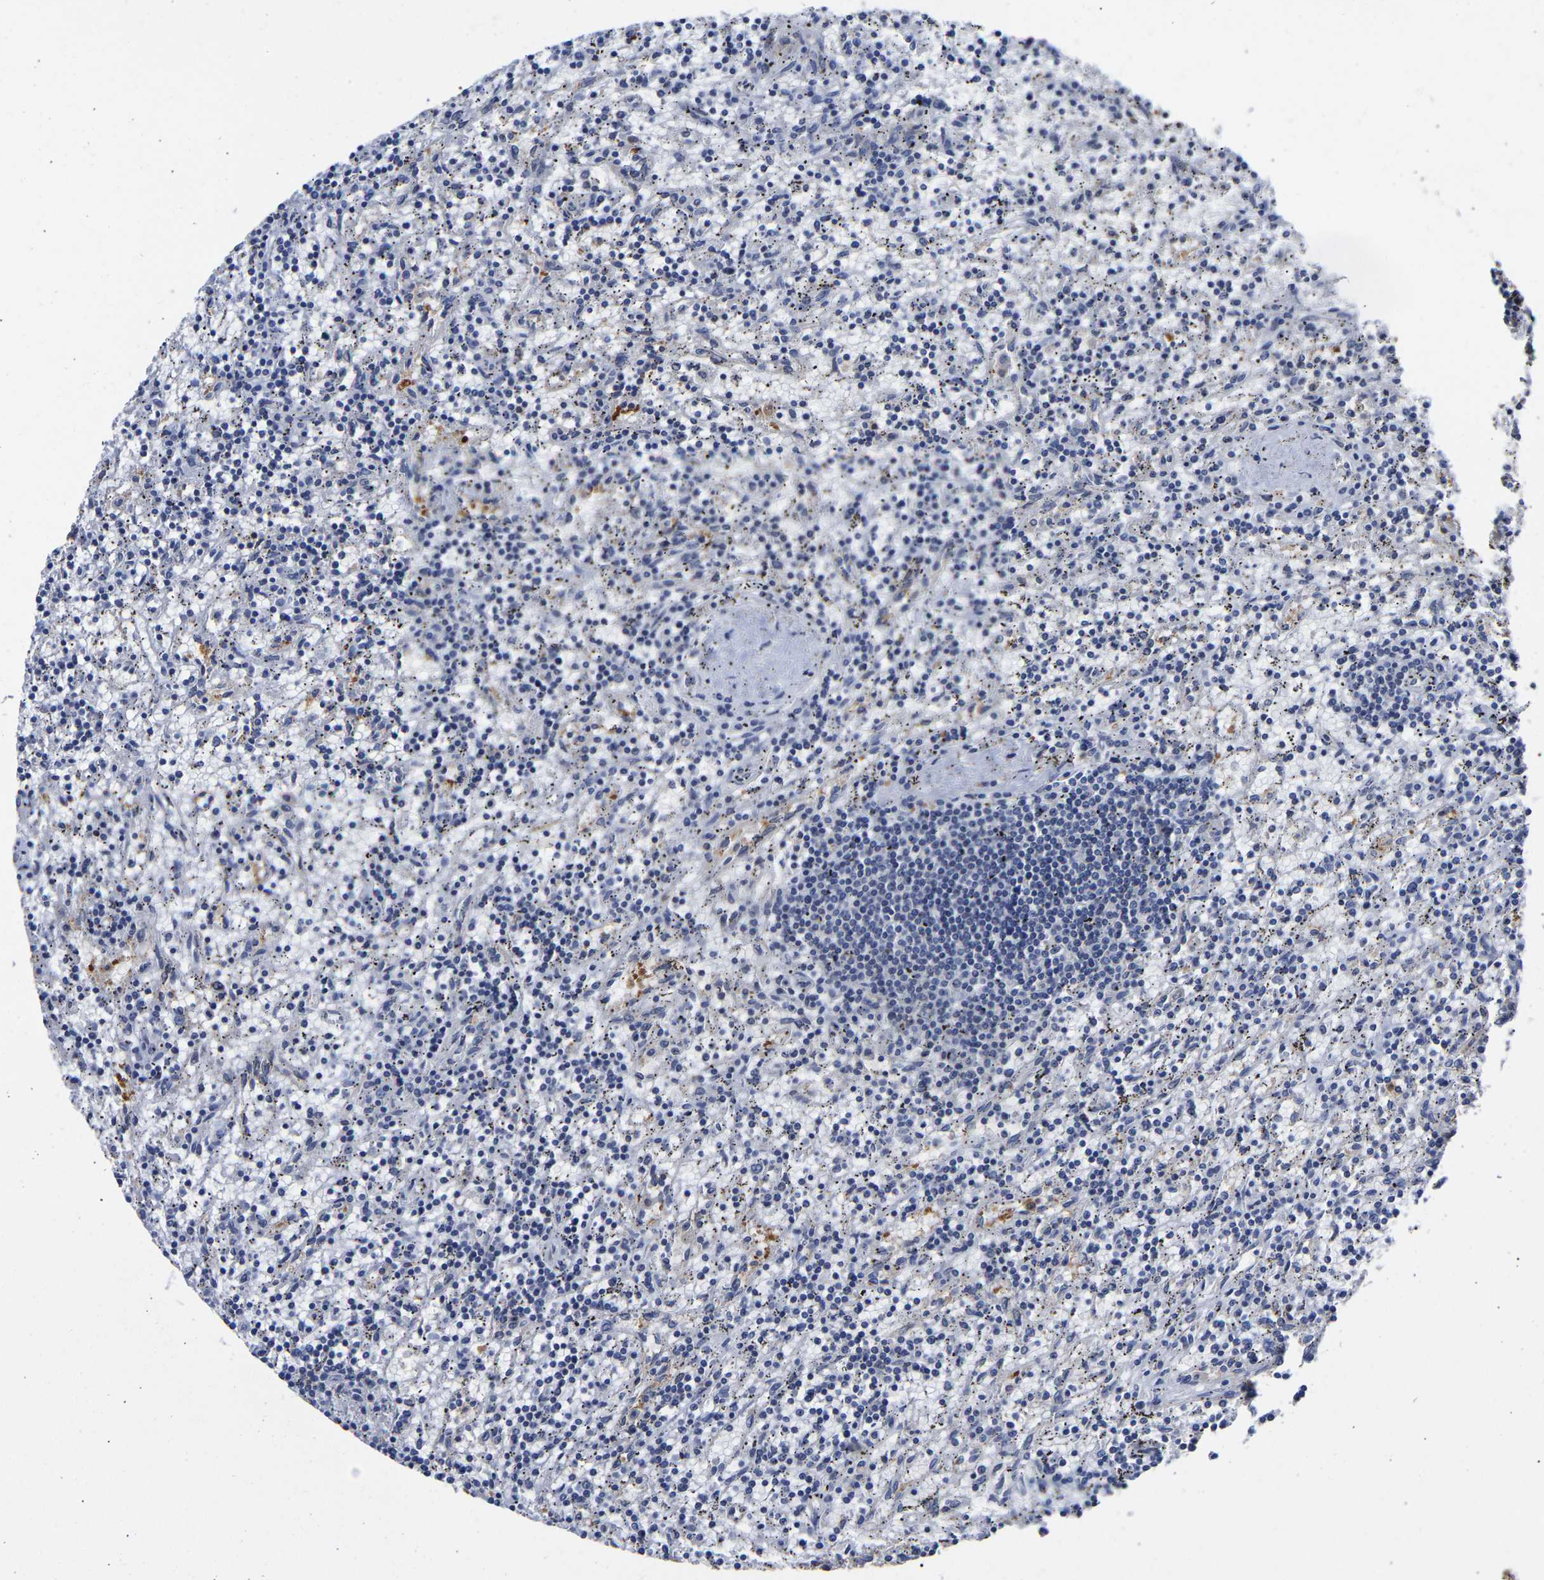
{"staining": {"intensity": "negative", "quantity": "none", "location": "none"}, "tissue": "lymphoma", "cell_type": "Tumor cells", "image_type": "cancer", "snomed": [{"axis": "morphology", "description": "Malignant lymphoma, non-Hodgkin's type, Low grade"}, {"axis": "topography", "description": "Spleen"}], "caption": "Immunohistochemistry of lymphoma exhibits no expression in tumor cells.", "gene": "CCDC6", "patient": {"sex": "male", "age": 76}}